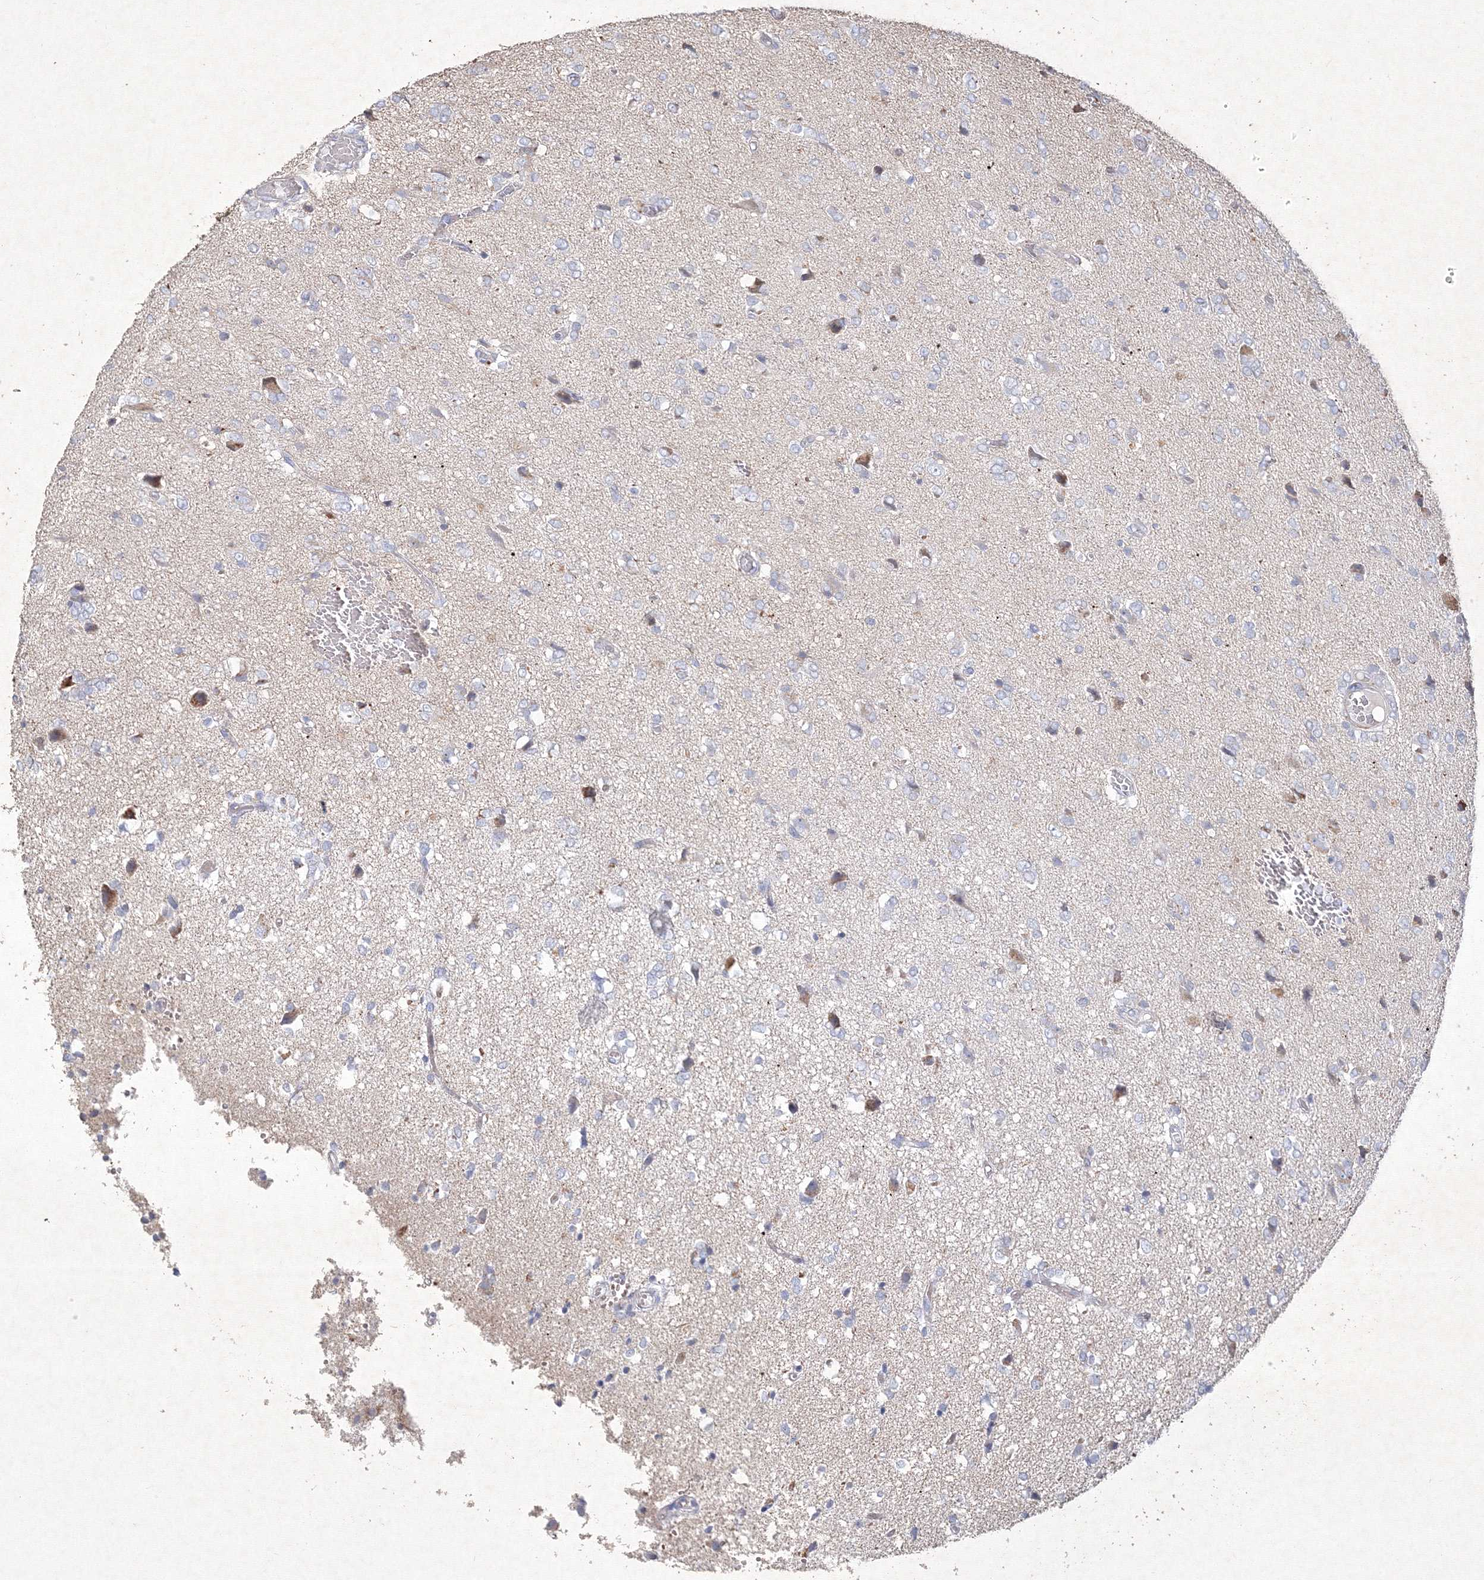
{"staining": {"intensity": "negative", "quantity": "none", "location": "none"}, "tissue": "glioma", "cell_type": "Tumor cells", "image_type": "cancer", "snomed": [{"axis": "morphology", "description": "Glioma, malignant, High grade"}, {"axis": "topography", "description": "Brain"}], "caption": "IHC of malignant high-grade glioma shows no expression in tumor cells. (Stains: DAB (3,3'-diaminobenzidine) immunohistochemistry (IHC) with hematoxylin counter stain, Microscopy: brightfield microscopy at high magnification).", "gene": "CXXC4", "patient": {"sex": "female", "age": 59}}